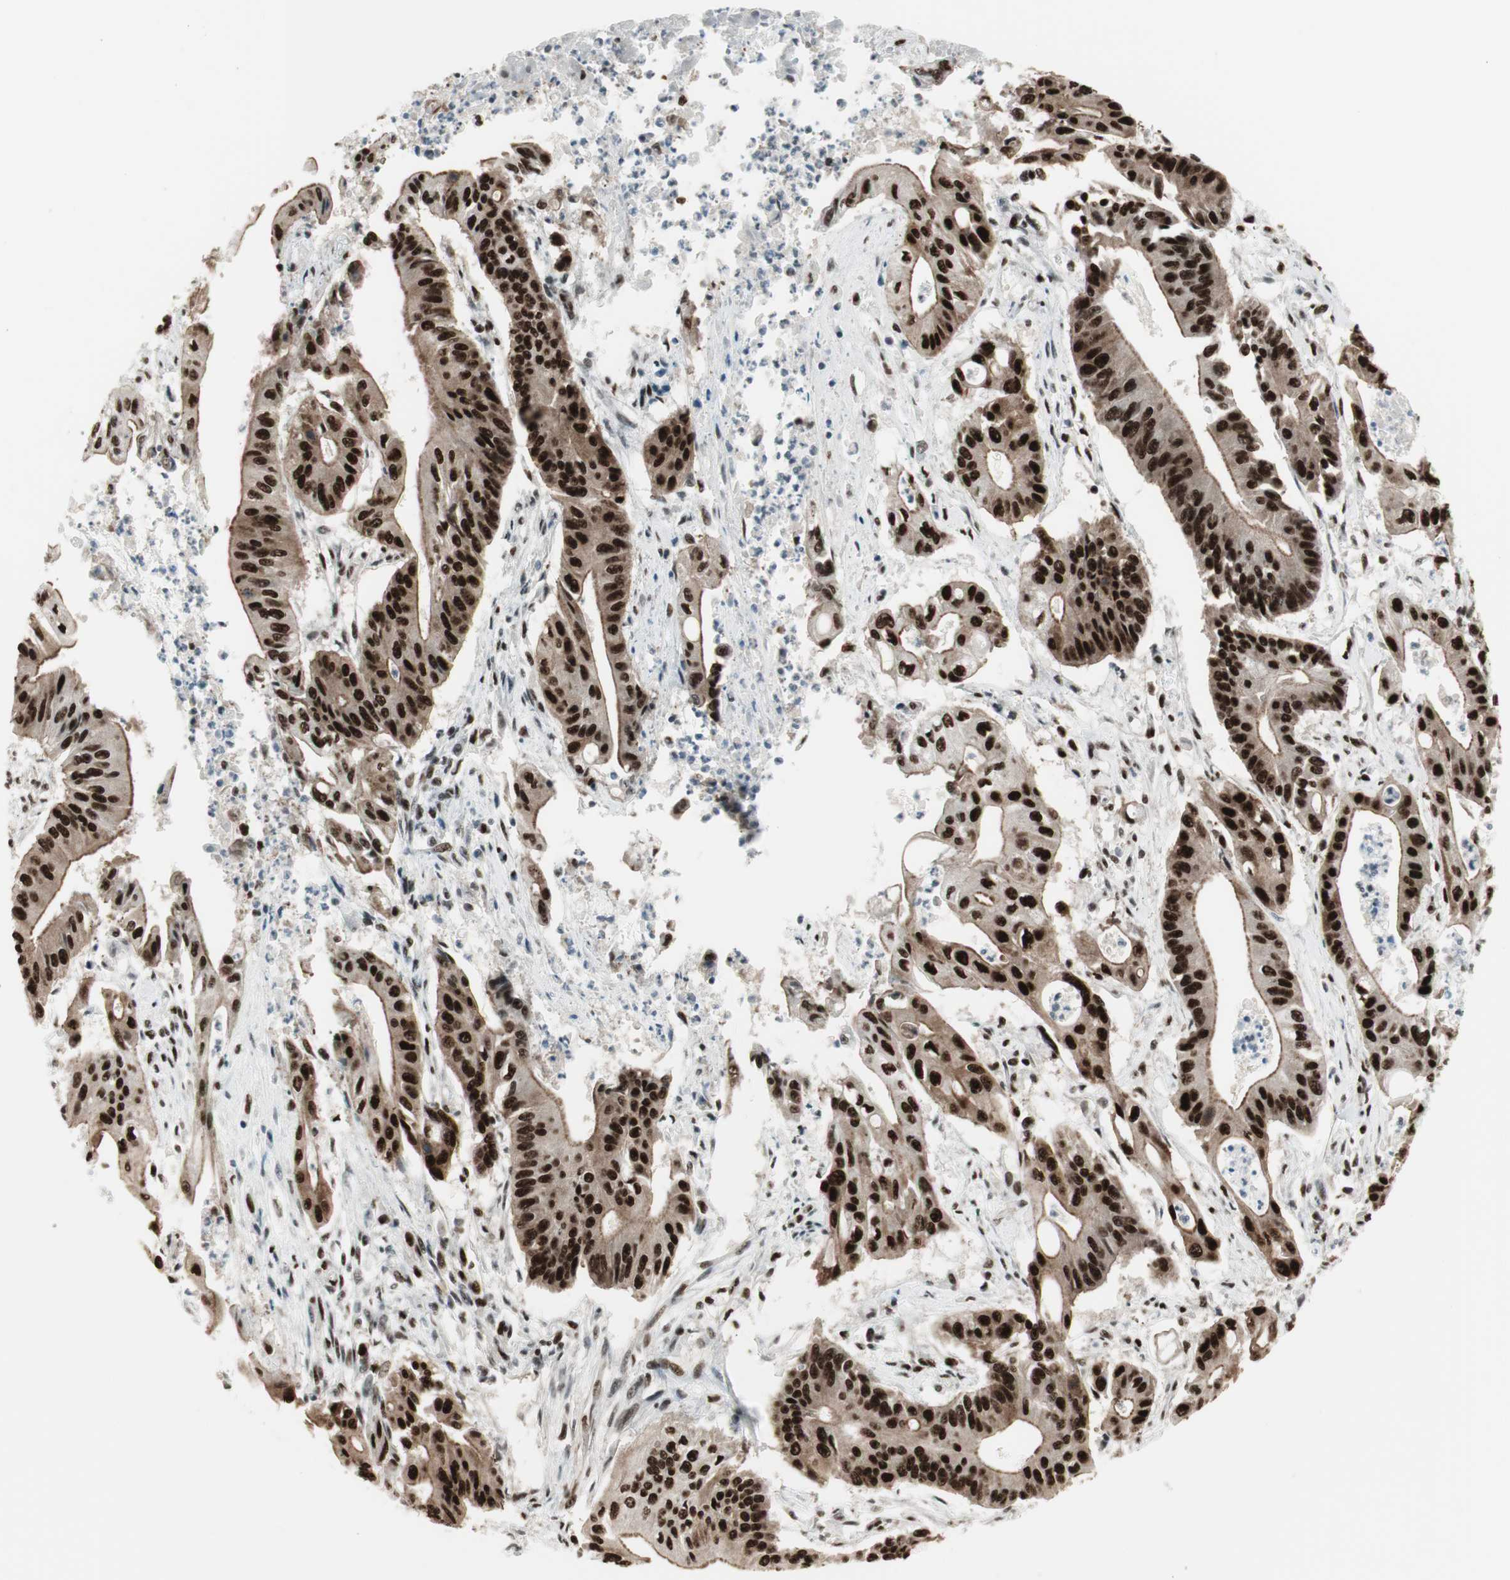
{"staining": {"intensity": "strong", "quantity": ">75%", "location": "nuclear"}, "tissue": "pancreatic cancer", "cell_type": "Tumor cells", "image_type": "cancer", "snomed": [{"axis": "morphology", "description": "Normal tissue, NOS"}, {"axis": "topography", "description": "Lymph node"}], "caption": "Brown immunohistochemical staining in pancreatic cancer exhibits strong nuclear positivity in about >75% of tumor cells.", "gene": "HEXIM1", "patient": {"sex": "male", "age": 62}}